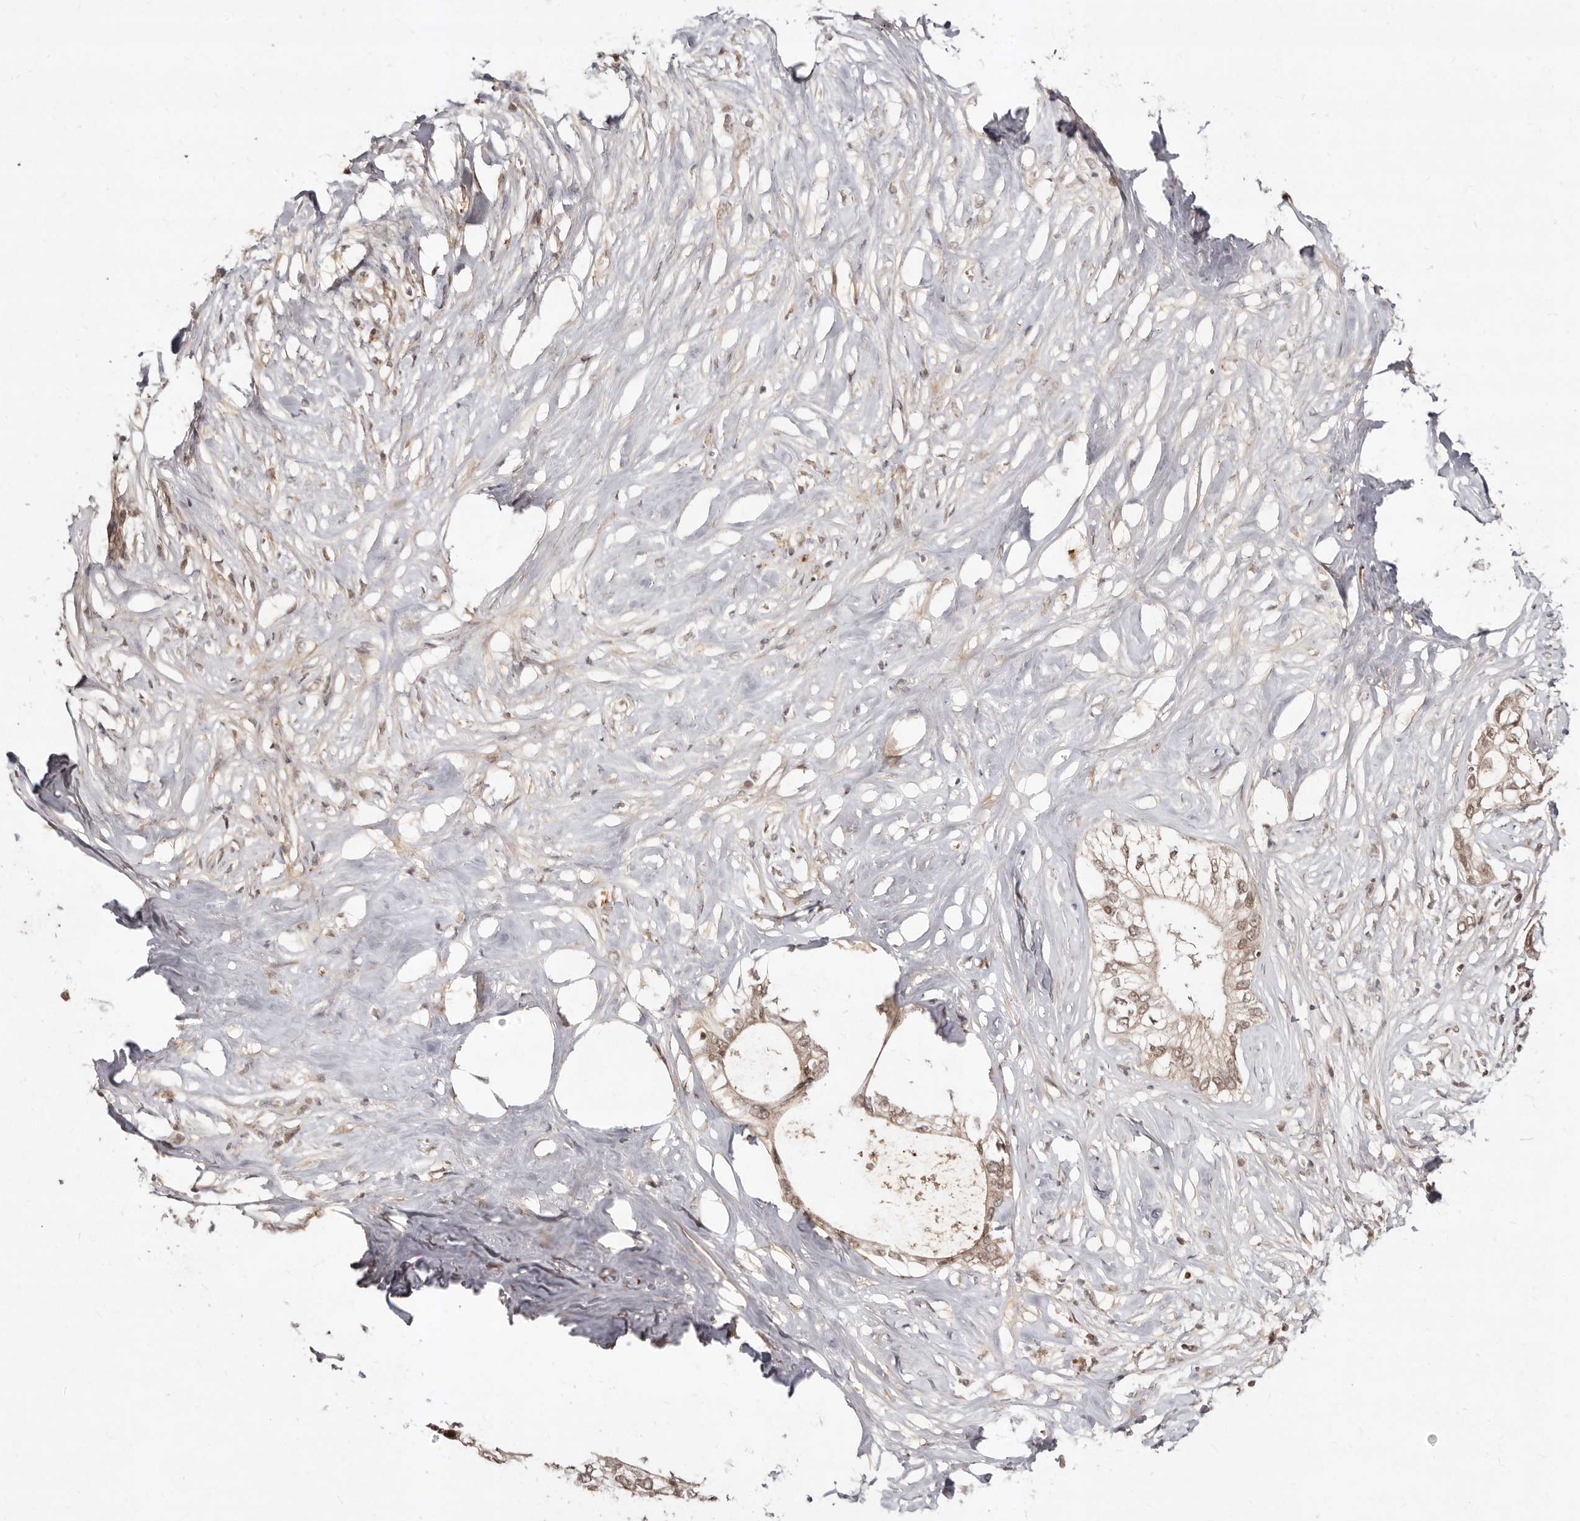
{"staining": {"intensity": "weak", "quantity": ">75%", "location": "cytoplasmic/membranous,nuclear"}, "tissue": "pancreatic cancer", "cell_type": "Tumor cells", "image_type": "cancer", "snomed": [{"axis": "morphology", "description": "Normal tissue, NOS"}, {"axis": "morphology", "description": "Adenocarcinoma, NOS"}, {"axis": "topography", "description": "Pancreas"}, {"axis": "topography", "description": "Peripheral nerve tissue"}], "caption": "A brown stain labels weak cytoplasmic/membranous and nuclear positivity of a protein in human pancreatic cancer tumor cells.", "gene": "LCORL", "patient": {"sex": "male", "age": 59}}